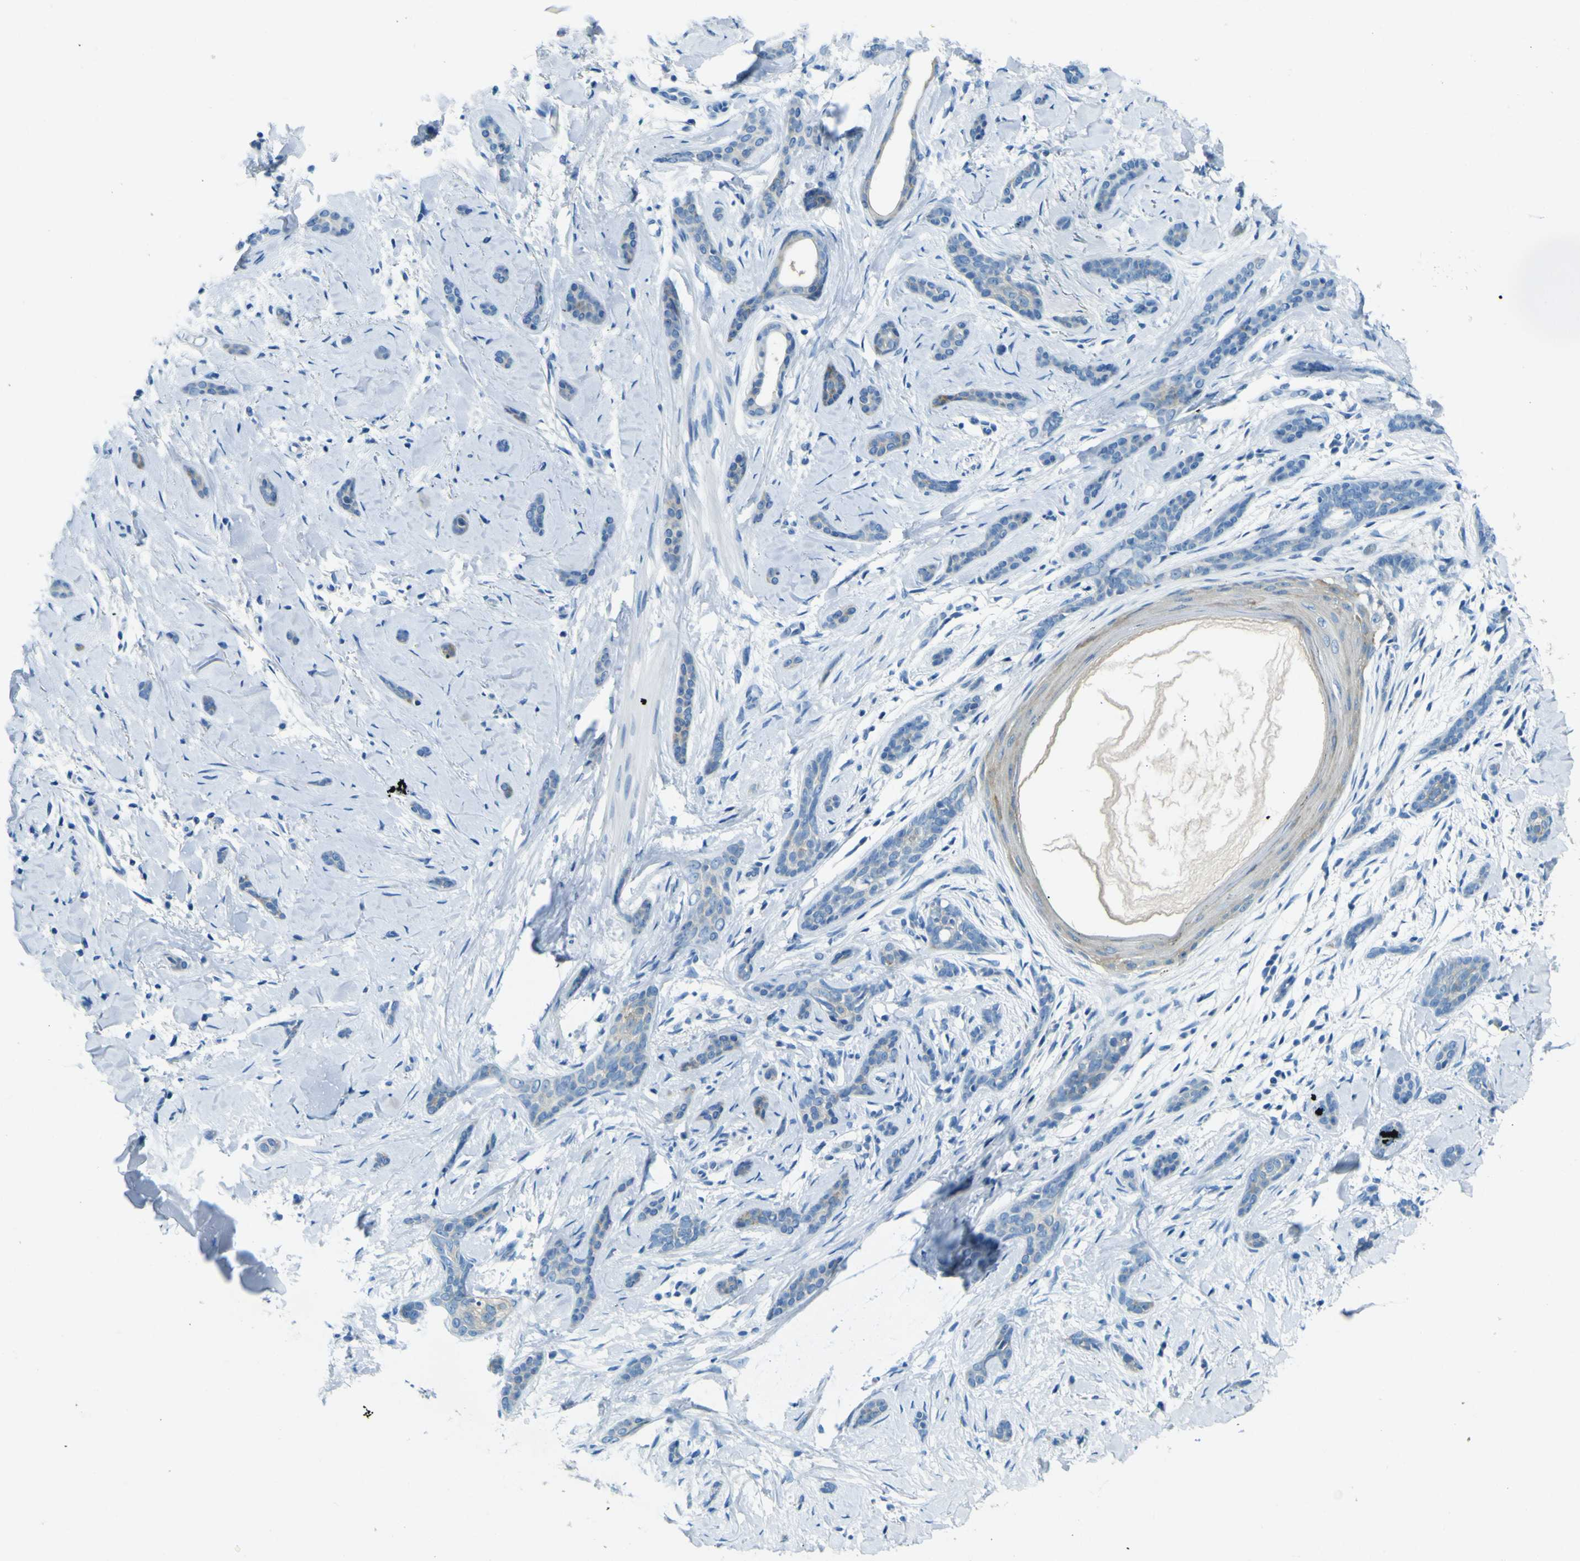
{"staining": {"intensity": "moderate", "quantity": "<25%", "location": "cytoplasmic/membranous"}, "tissue": "skin cancer", "cell_type": "Tumor cells", "image_type": "cancer", "snomed": [{"axis": "morphology", "description": "Basal cell carcinoma"}, {"axis": "morphology", "description": "Adnexal tumor, benign"}, {"axis": "topography", "description": "Skin"}], "caption": "Immunohistochemistry (IHC) staining of skin basal cell carcinoma, which reveals low levels of moderate cytoplasmic/membranous expression in approximately <25% of tumor cells indicating moderate cytoplasmic/membranous protein staining. The staining was performed using DAB (brown) for protein detection and nuclei were counterstained in hematoxylin (blue).", "gene": "SORCS1", "patient": {"sex": "female", "age": 42}}